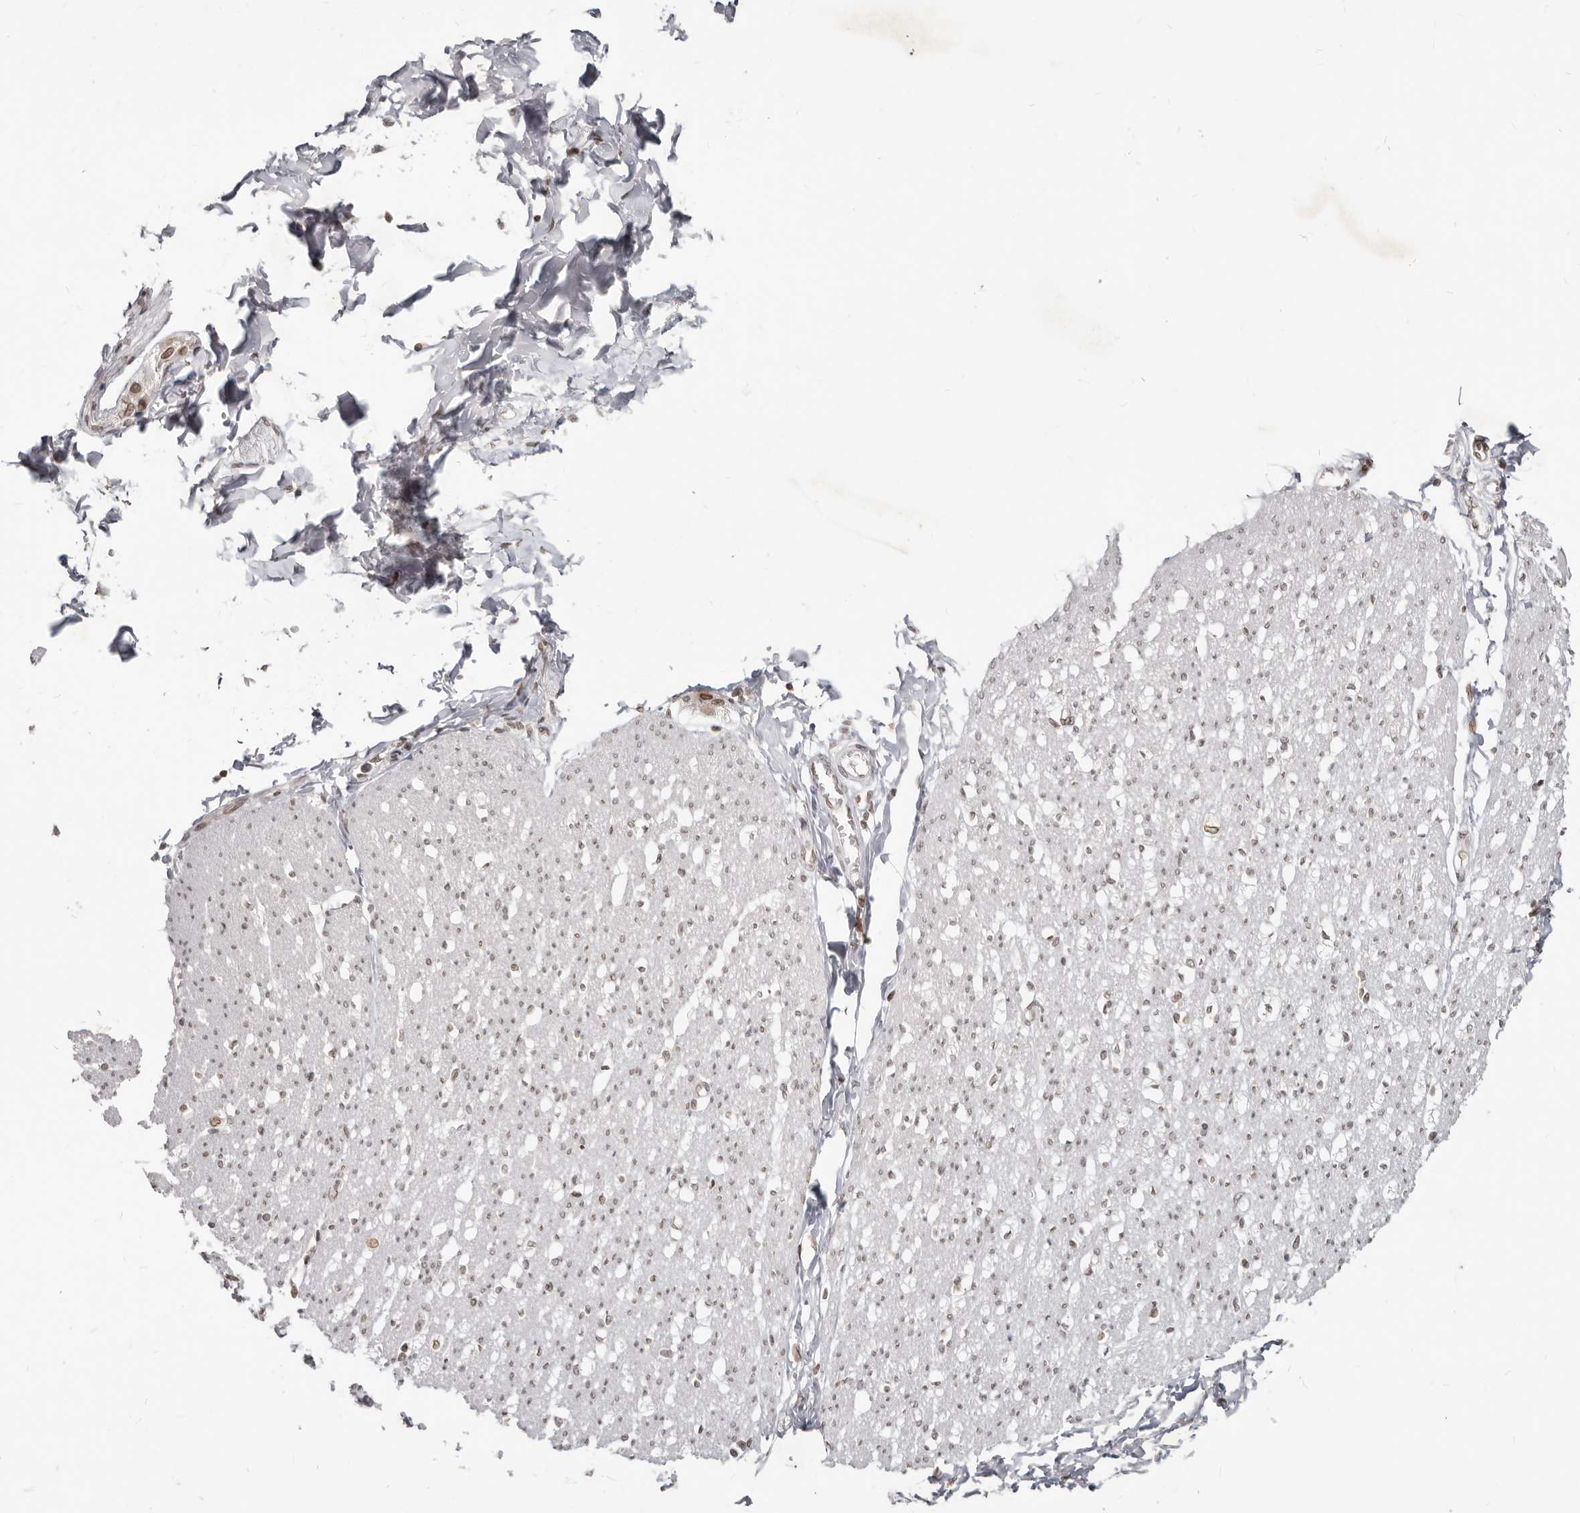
{"staining": {"intensity": "moderate", "quantity": ">75%", "location": "nuclear"}, "tissue": "smooth muscle", "cell_type": "Smooth muscle cells", "image_type": "normal", "snomed": [{"axis": "morphology", "description": "Normal tissue, NOS"}, {"axis": "morphology", "description": "Adenocarcinoma, NOS"}, {"axis": "topography", "description": "Colon"}, {"axis": "topography", "description": "Peripheral nerve tissue"}], "caption": "This image displays immunohistochemistry (IHC) staining of unremarkable human smooth muscle, with medium moderate nuclear expression in approximately >75% of smooth muscle cells.", "gene": "NUP153", "patient": {"sex": "male", "age": 14}}